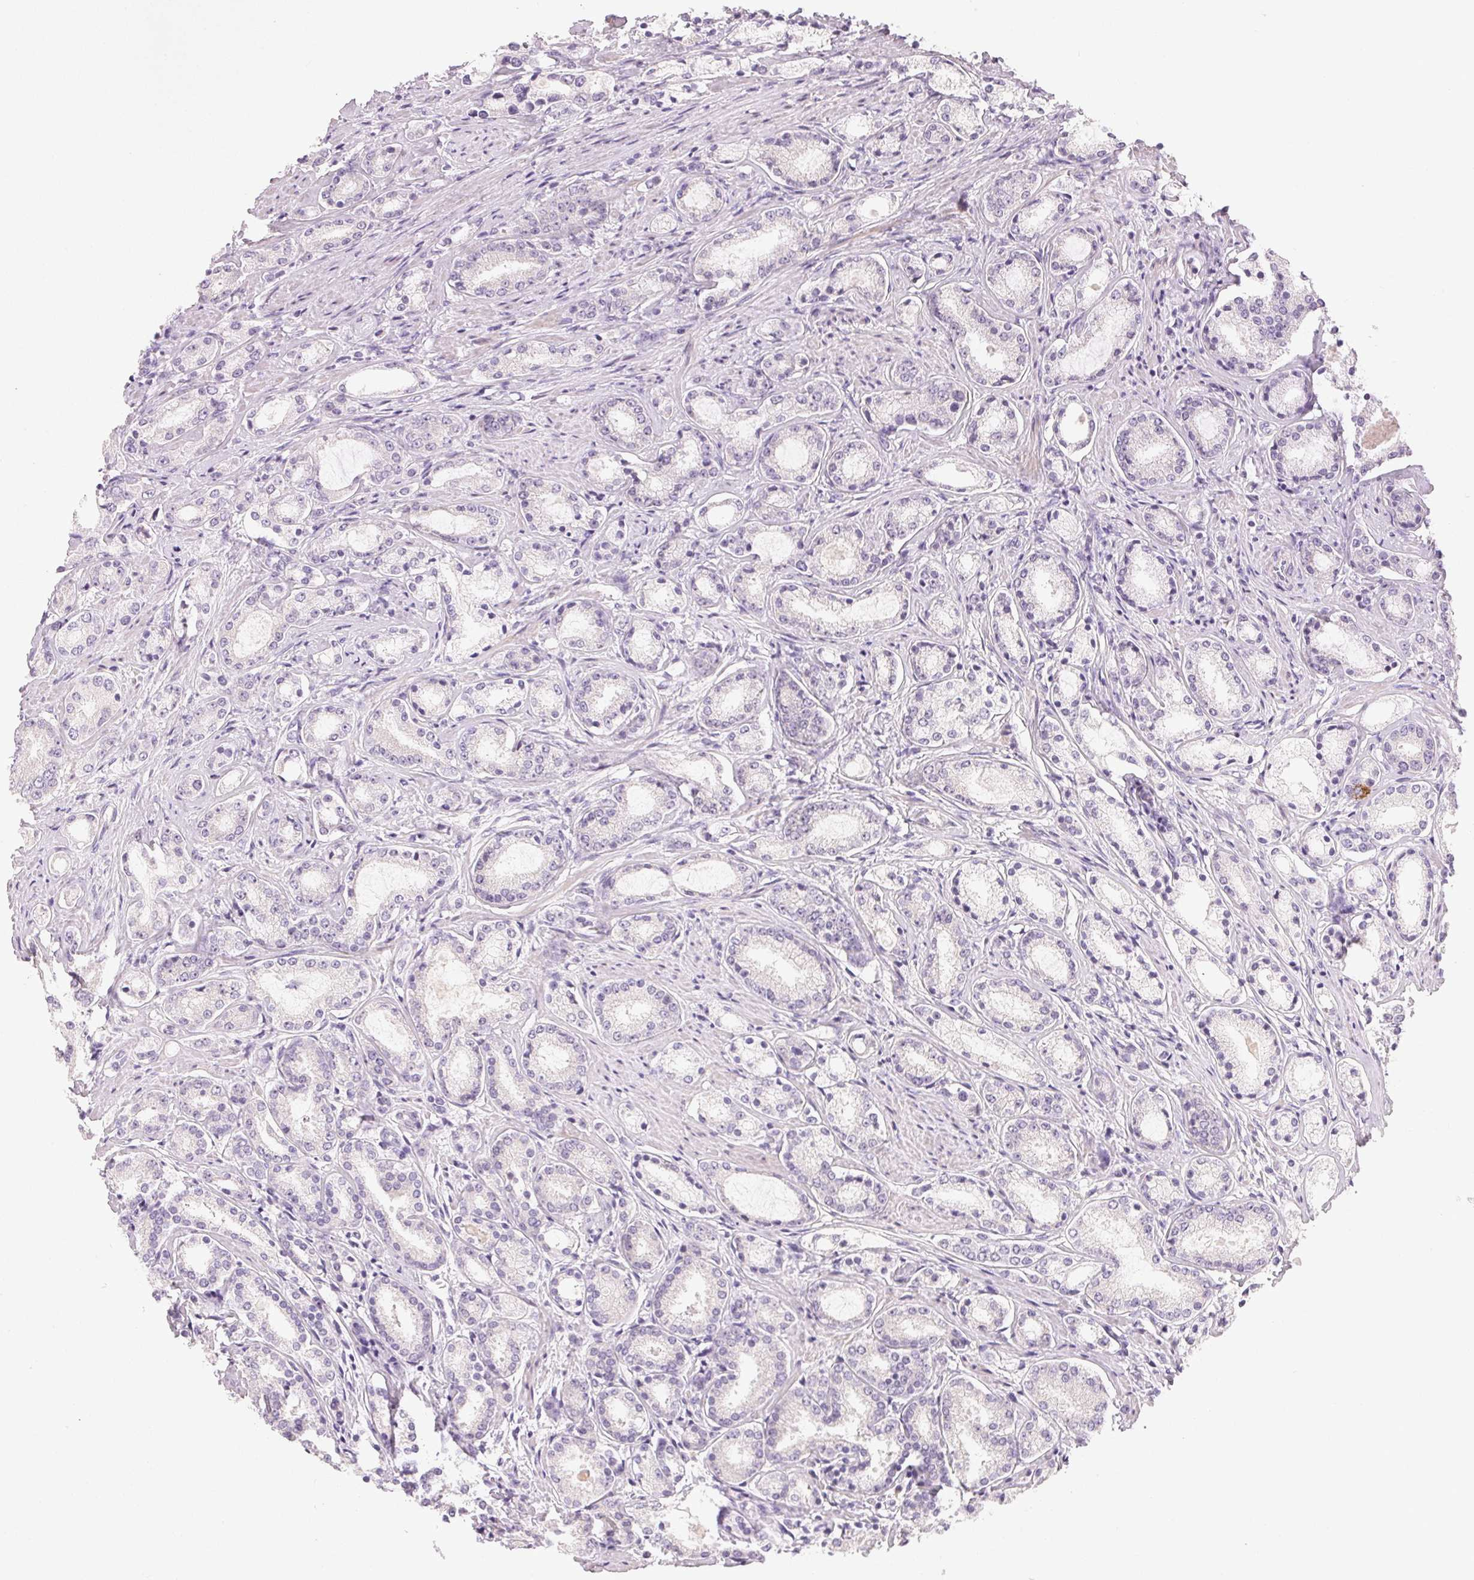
{"staining": {"intensity": "negative", "quantity": "none", "location": "none"}, "tissue": "prostate cancer", "cell_type": "Tumor cells", "image_type": "cancer", "snomed": [{"axis": "morphology", "description": "Adenocarcinoma, High grade"}, {"axis": "topography", "description": "Prostate"}], "caption": "Immunohistochemical staining of prostate cancer reveals no significant expression in tumor cells.", "gene": "MYBL1", "patient": {"sex": "male", "age": 63}}